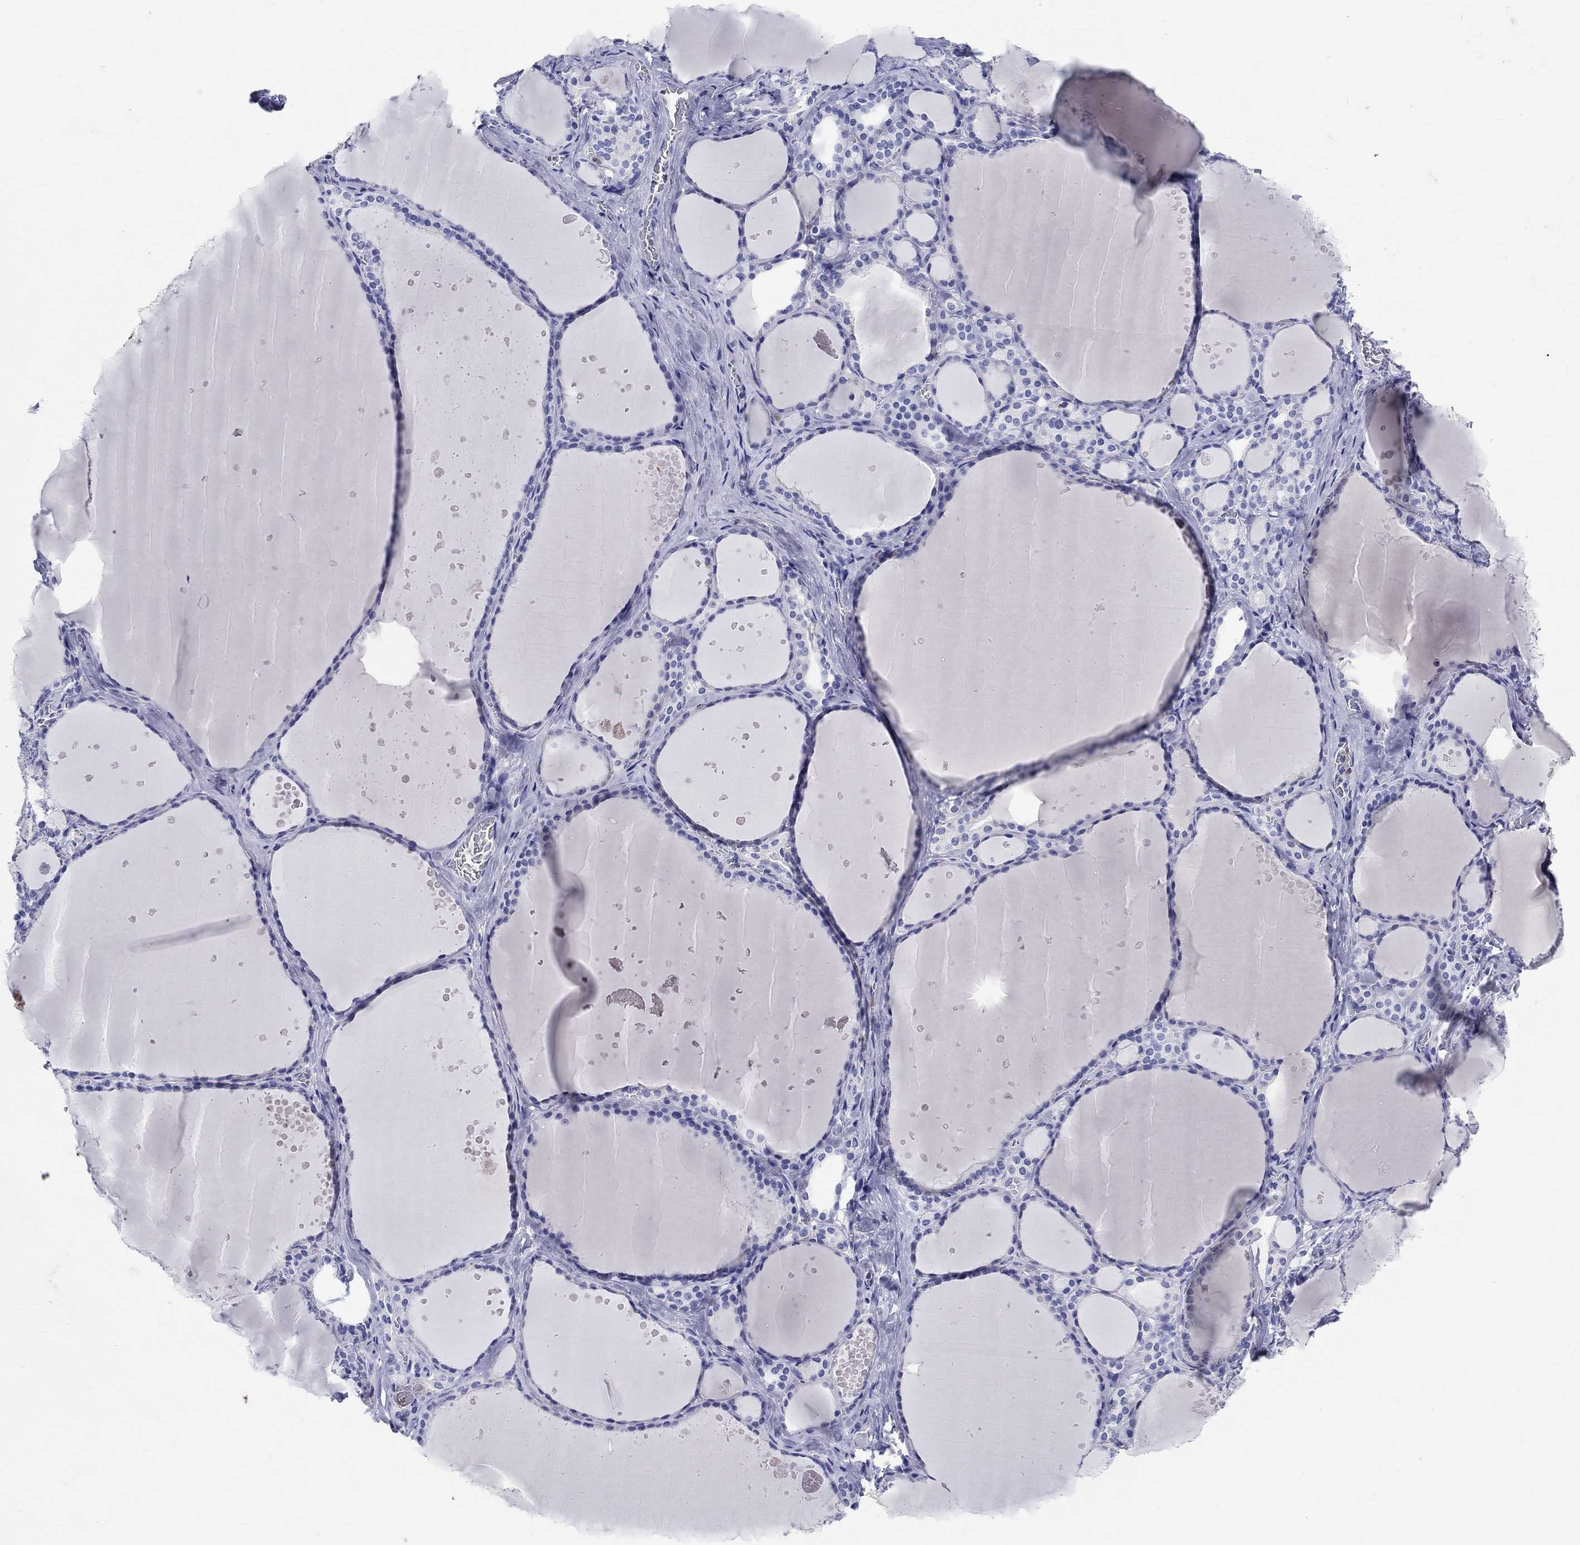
{"staining": {"intensity": "negative", "quantity": "none", "location": "none"}, "tissue": "thyroid gland", "cell_type": "Glandular cells", "image_type": "normal", "snomed": [{"axis": "morphology", "description": "Normal tissue, NOS"}, {"axis": "topography", "description": "Thyroid gland"}], "caption": "Immunohistochemical staining of normal human thyroid gland displays no significant positivity in glandular cells.", "gene": "EPX", "patient": {"sex": "male", "age": 63}}